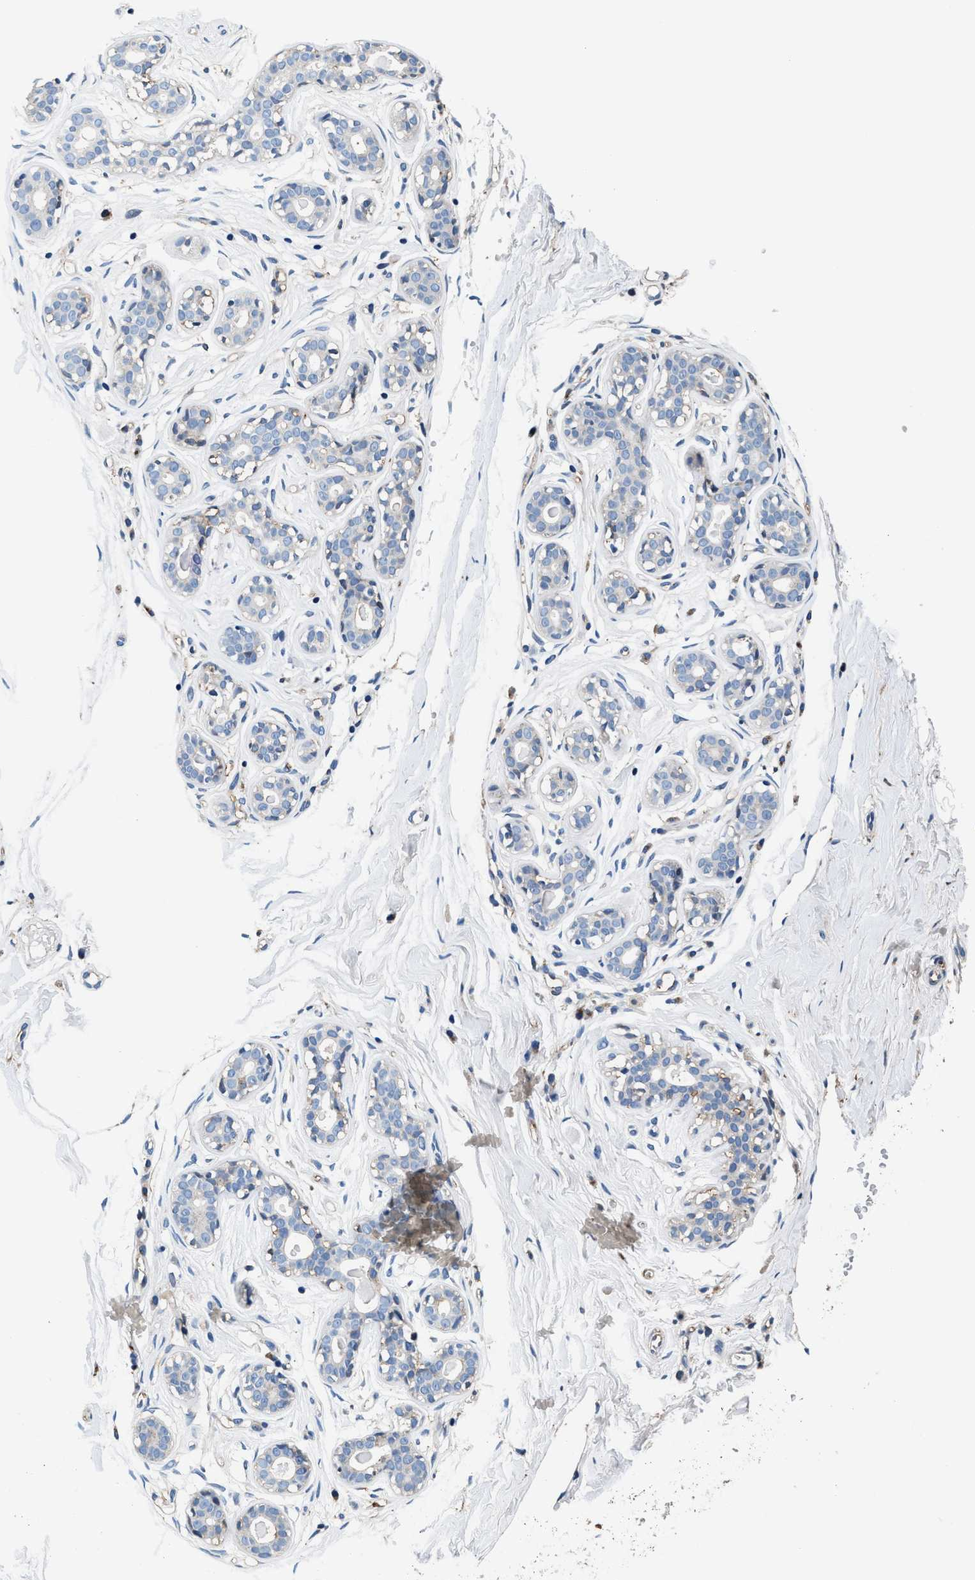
{"staining": {"intensity": "weak", "quantity": "25%-75%", "location": "cytoplasmic/membranous"}, "tissue": "breast", "cell_type": "Adipocytes", "image_type": "normal", "snomed": [{"axis": "morphology", "description": "Normal tissue, NOS"}, {"axis": "topography", "description": "Breast"}], "caption": "Protein analysis of unremarkable breast displays weak cytoplasmic/membranous staining in about 25%-75% of adipocytes.", "gene": "SLFN11", "patient": {"sex": "female", "age": 23}}